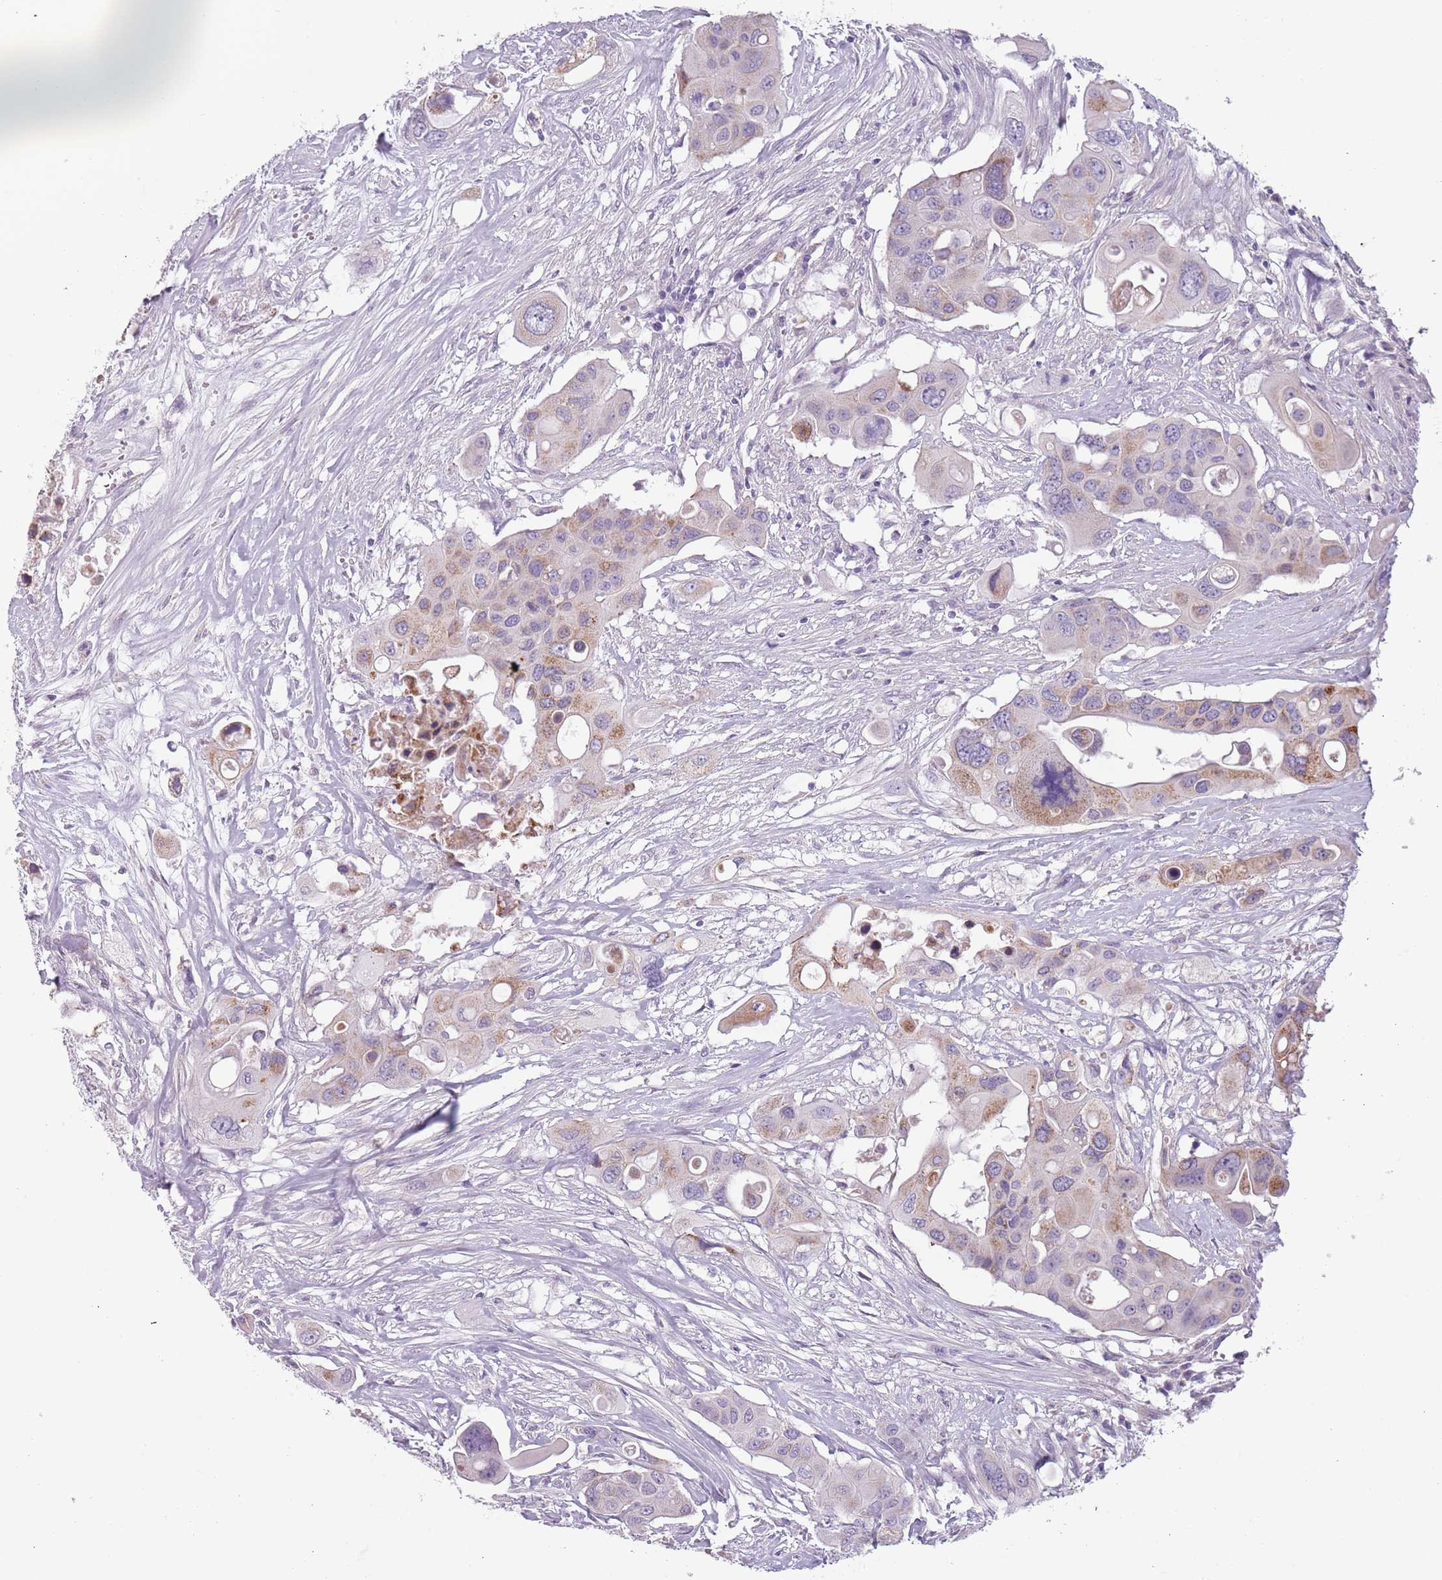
{"staining": {"intensity": "weak", "quantity": "25%-75%", "location": "cytoplasmic/membranous"}, "tissue": "colorectal cancer", "cell_type": "Tumor cells", "image_type": "cancer", "snomed": [{"axis": "morphology", "description": "Adenocarcinoma, NOS"}, {"axis": "topography", "description": "Colon"}], "caption": "Adenocarcinoma (colorectal) stained with a protein marker displays weak staining in tumor cells.", "gene": "MEGF8", "patient": {"sex": "male", "age": 77}}